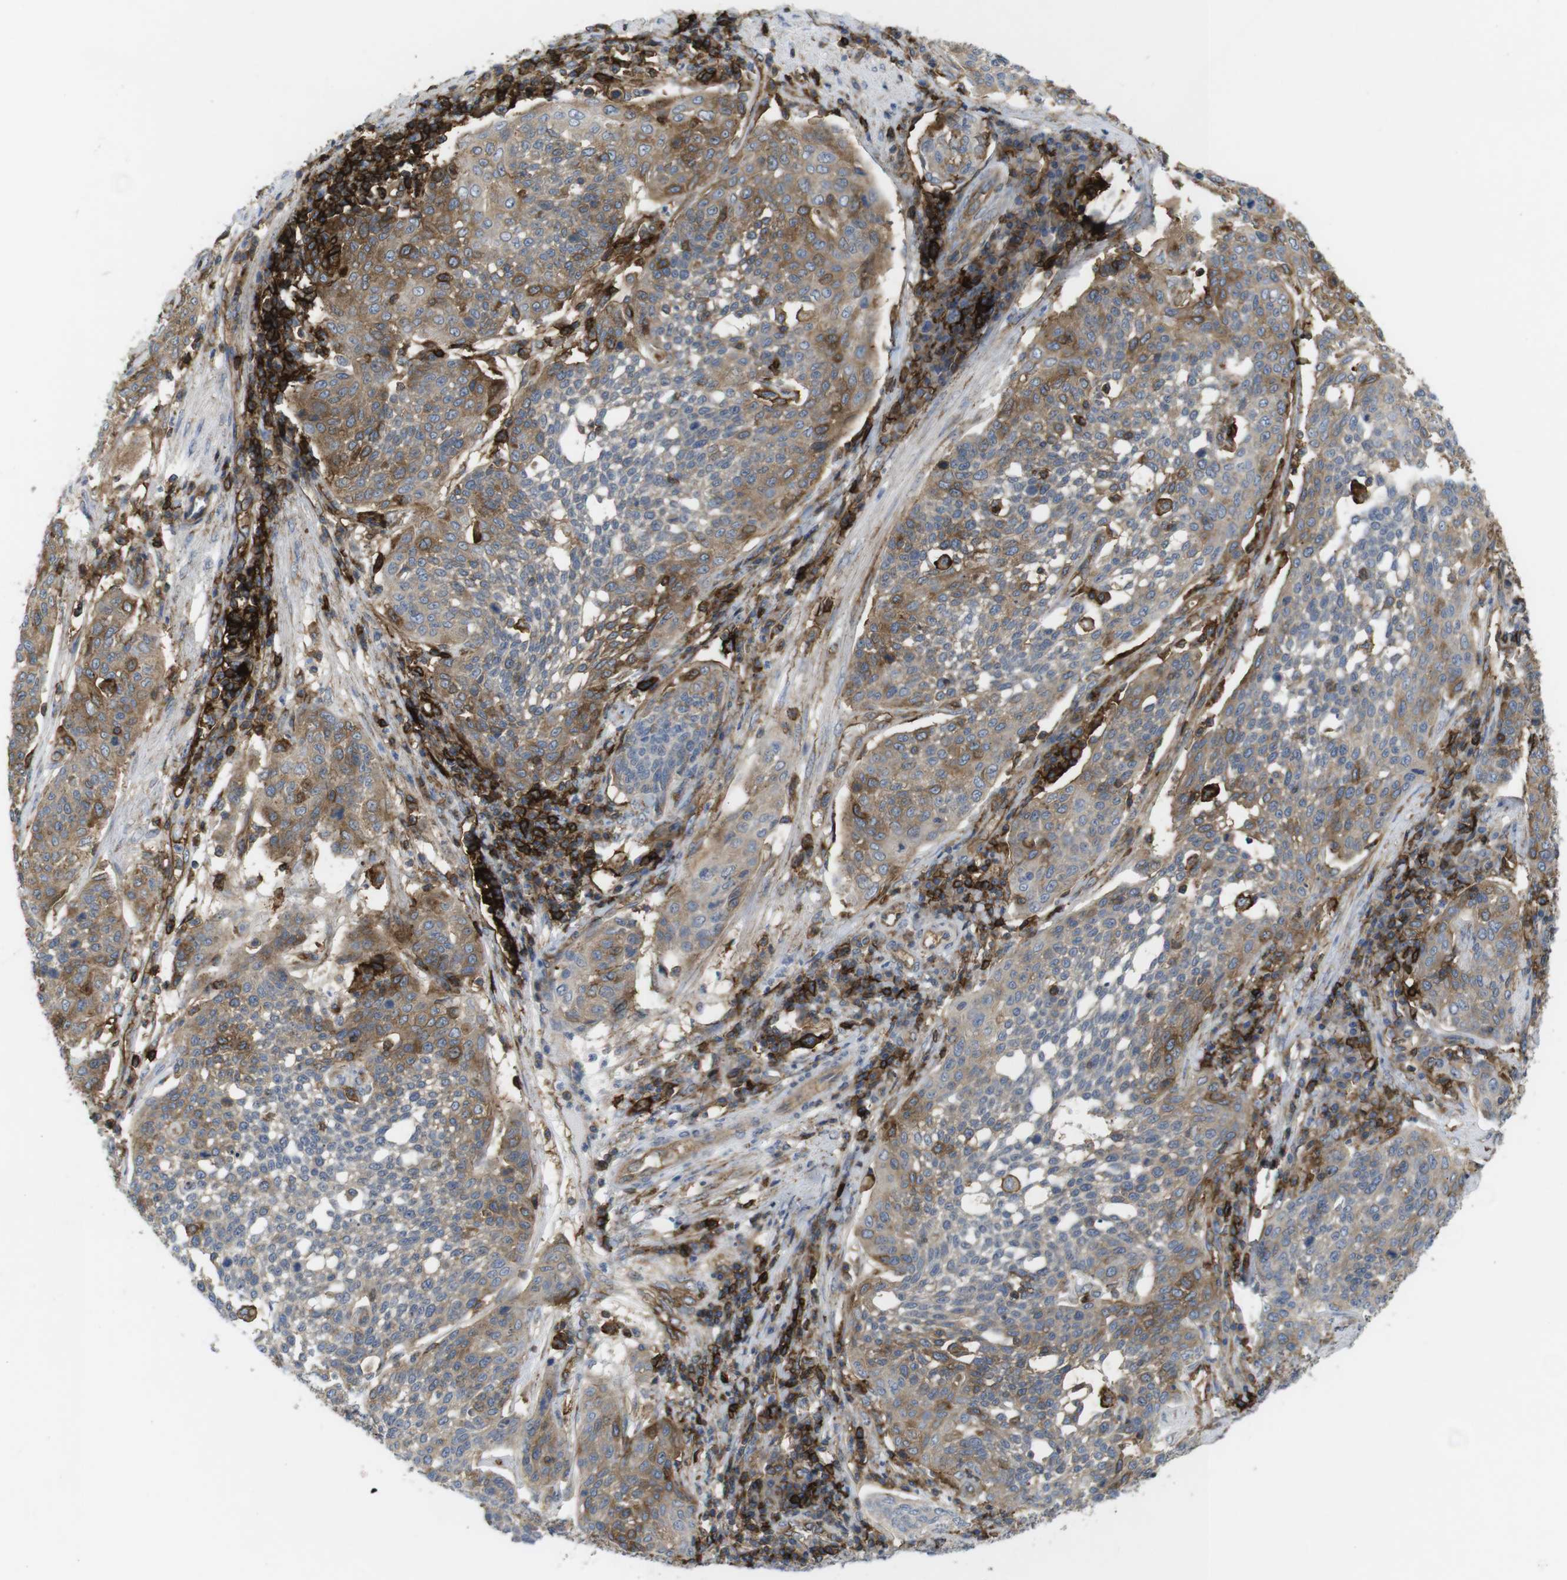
{"staining": {"intensity": "moderate", "quantity": ">75%", "location": "cytoplasmic/membranous"}, "tissue": "cervical cancer", "cell_type": "Tumor cells", "image_type": "cancer", "snomed": [{"axis": "morphology", "description": "Squamous cell carcinoma, NOS"}, {"axis": "topography", "description": "Cervix"}], "caption": "Tumor cells demonstrate medium levels of moderate cytoplasmic/membranous positivity in about >75% of cells in human squamous cell carcinoma (cervical).", "gene": "CCR6", "patient": {"sex": "female", "age": 34}}